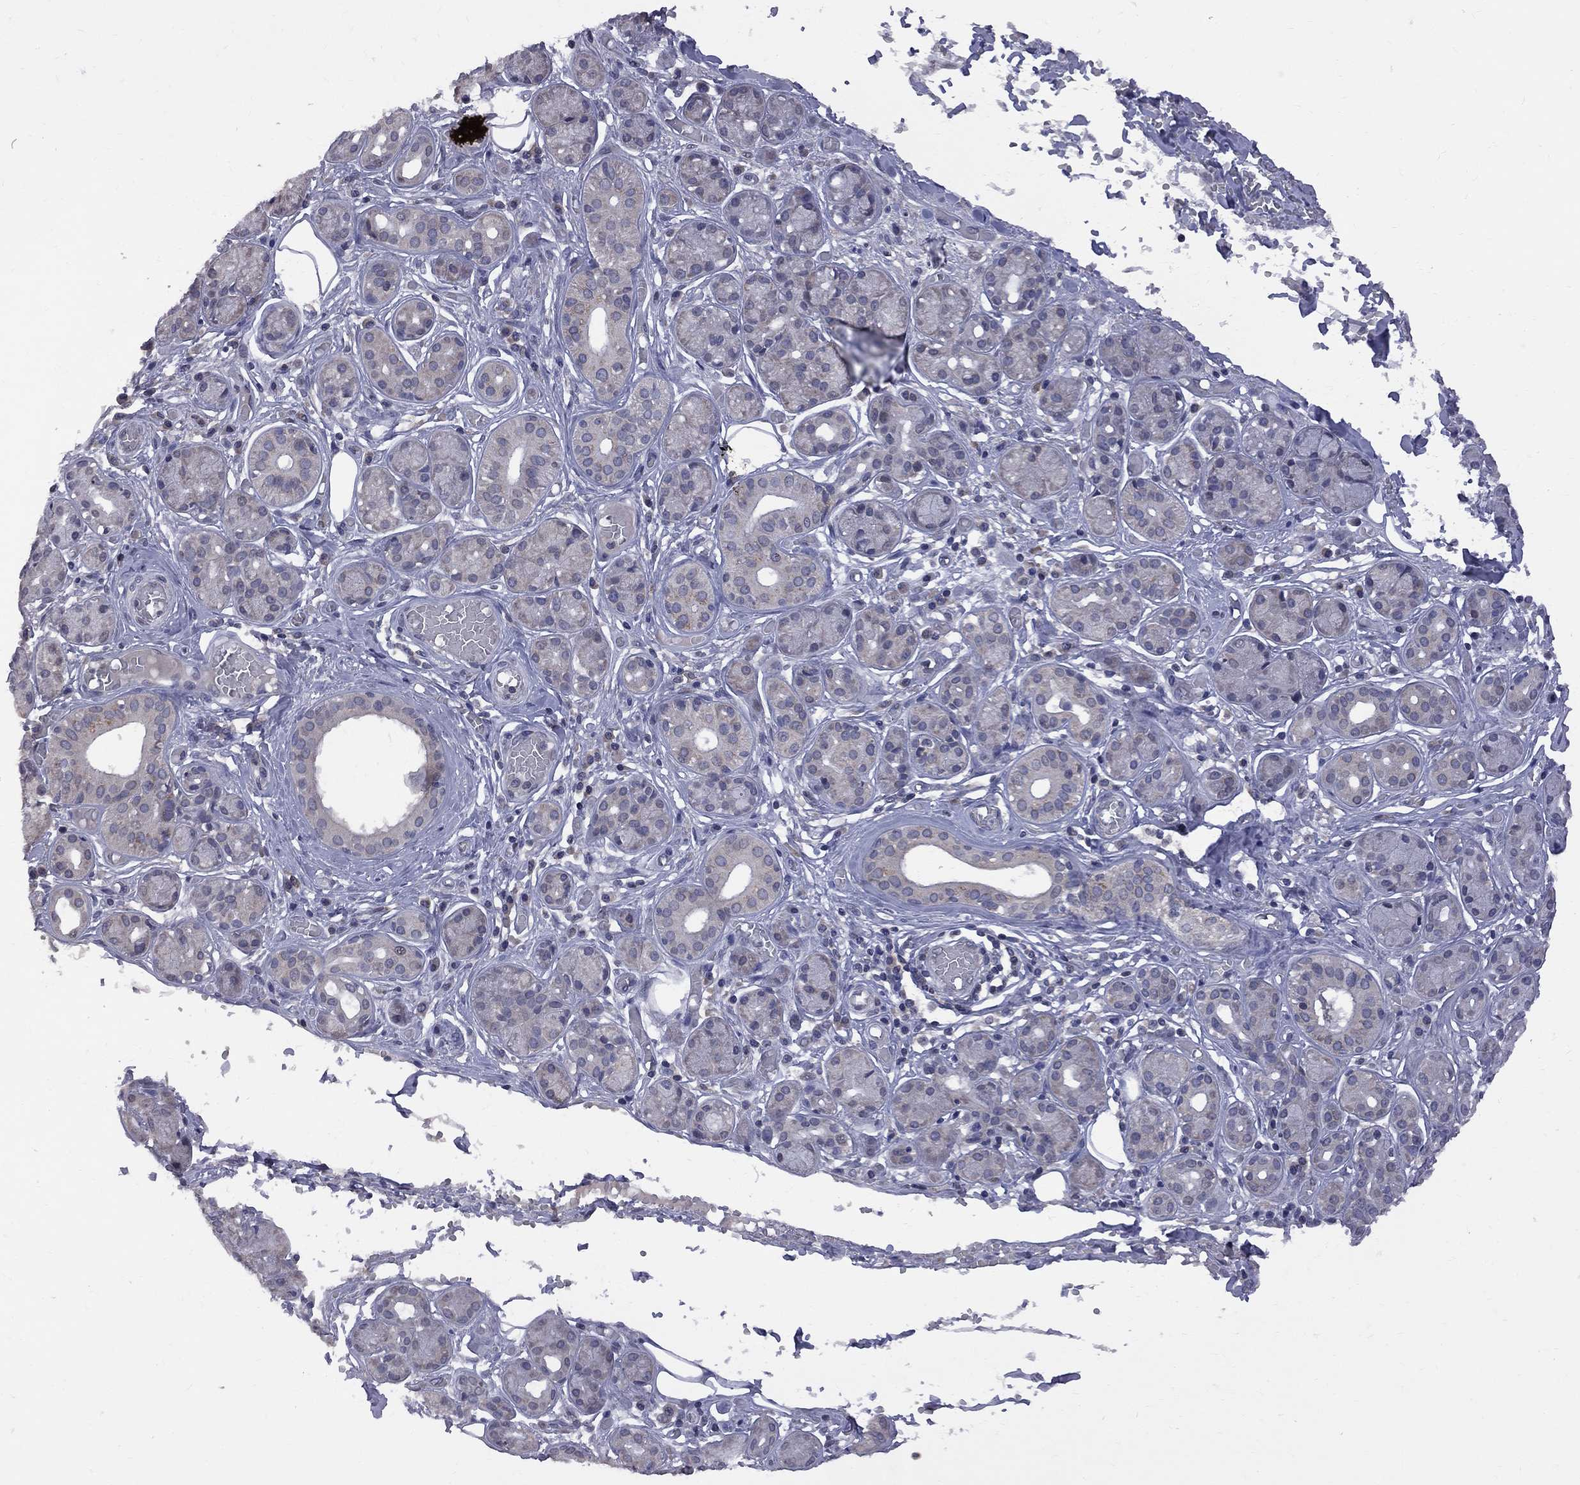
{"staining": {"intensity": "negative", "quantity": "none", "location": "none"}, "tissue": "salivary gland", "cell_type": "Glandular cells", "image_type": "normal", "snomed": [{"axis": "morphology", "description": "Normal tissue, NOS"}, {"axis": "topography", "description": "Salivary gland"}, {"axis": "topography", "description": "Peripheral nerve tissue"}], "caption": "Image shows no significant protein staining in glandular cells of normal salivary gland.", "gene": "CNOT11", "patient": {"sex": "male", "age": 71}}